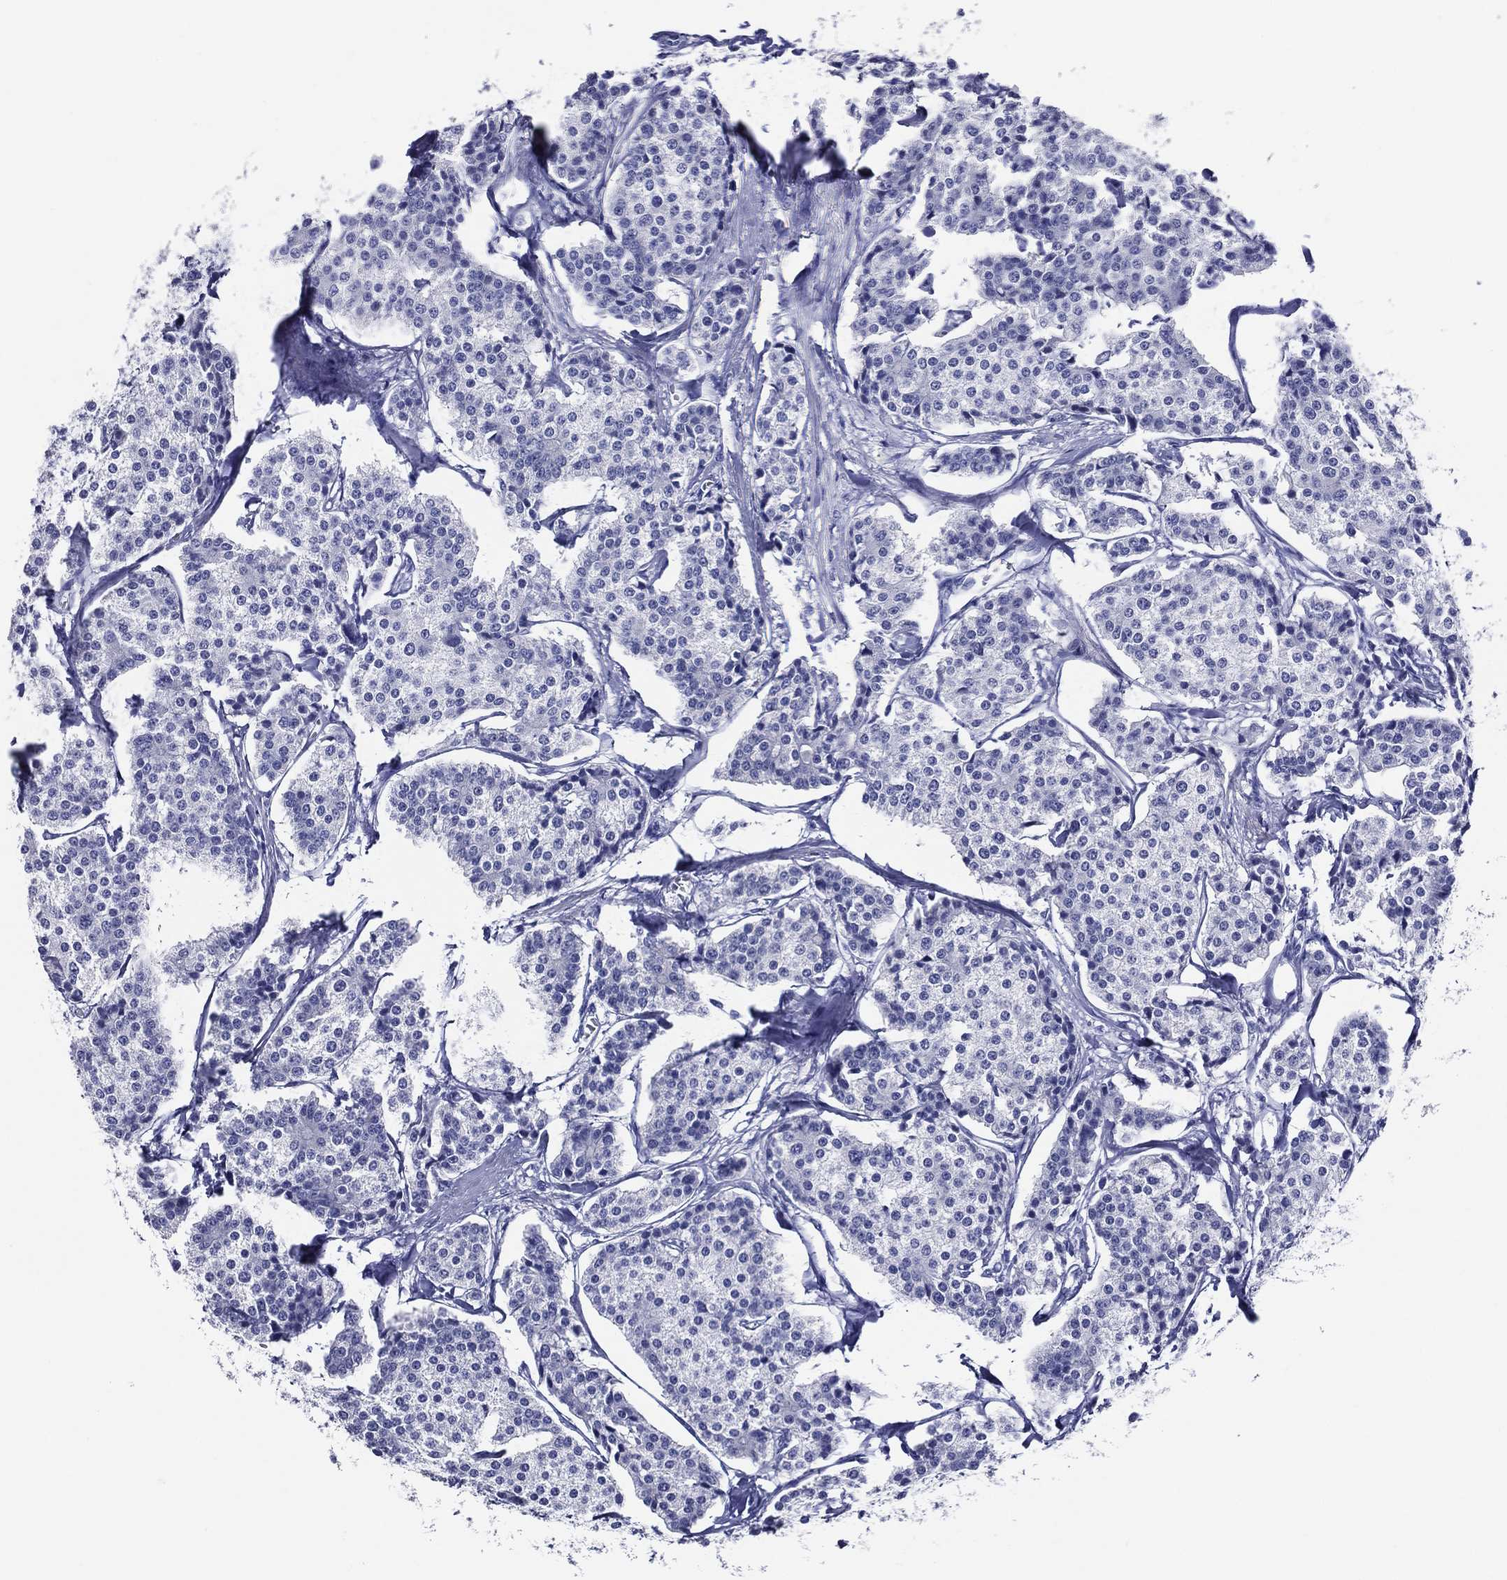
{"staining": {"intensity": "negative", "quantity": "none", "location": "none"}, "tissue": "carcinoid", "cell_type": "Tumor cells", "image_type": "cancer", "snomed": [{"axis": "morphology", "description": "Carcinoid, malignant, NOS"}, {"axis": "topography", "description": "Small intestine"}], "caption": "A high-resolution micrograph shows immunohistochemistry (IHC) staining of carcinoid, which reveals no significant expression in tumor cells.", "gene": "ACE2", "patient": {"sex": "female", "age": 65}}